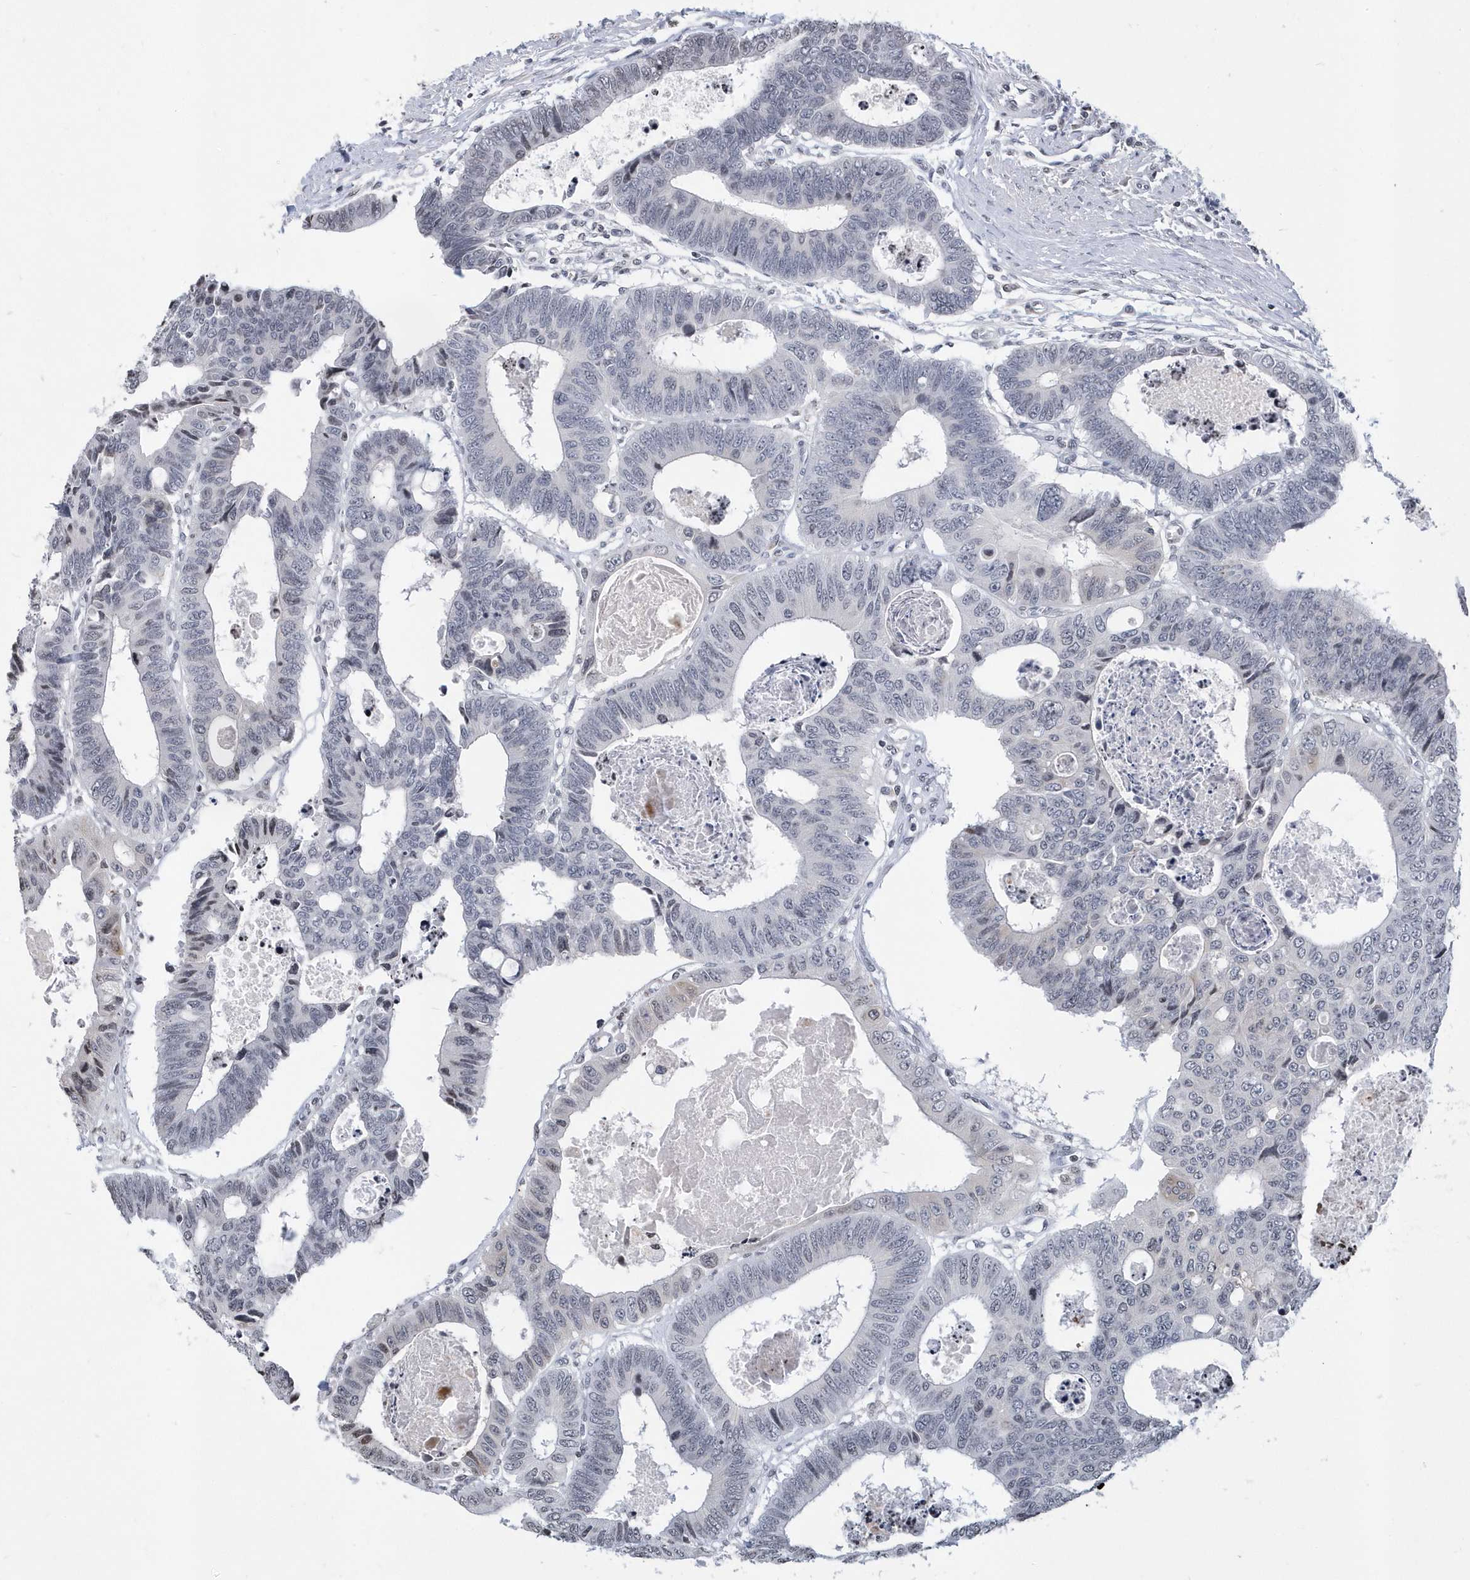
{"staining": {"intensity": "negative", "quantity": "none", "location": "none"}, "tissue": "colorectal cancer", "cell_type": "Tumor cells", "image_type": "cancer", "snomed": [{"axis": "morphology", "description": "Adenocarcinoma, NOS"}, {"axis": "topography", "description": "Rectum"}], "caption": "IHC of human colorectal adenocarcinoma displays no expression in tumor cells.", "gene": "VWA5B2", "patient": {"sex": "male", "age": 84}}